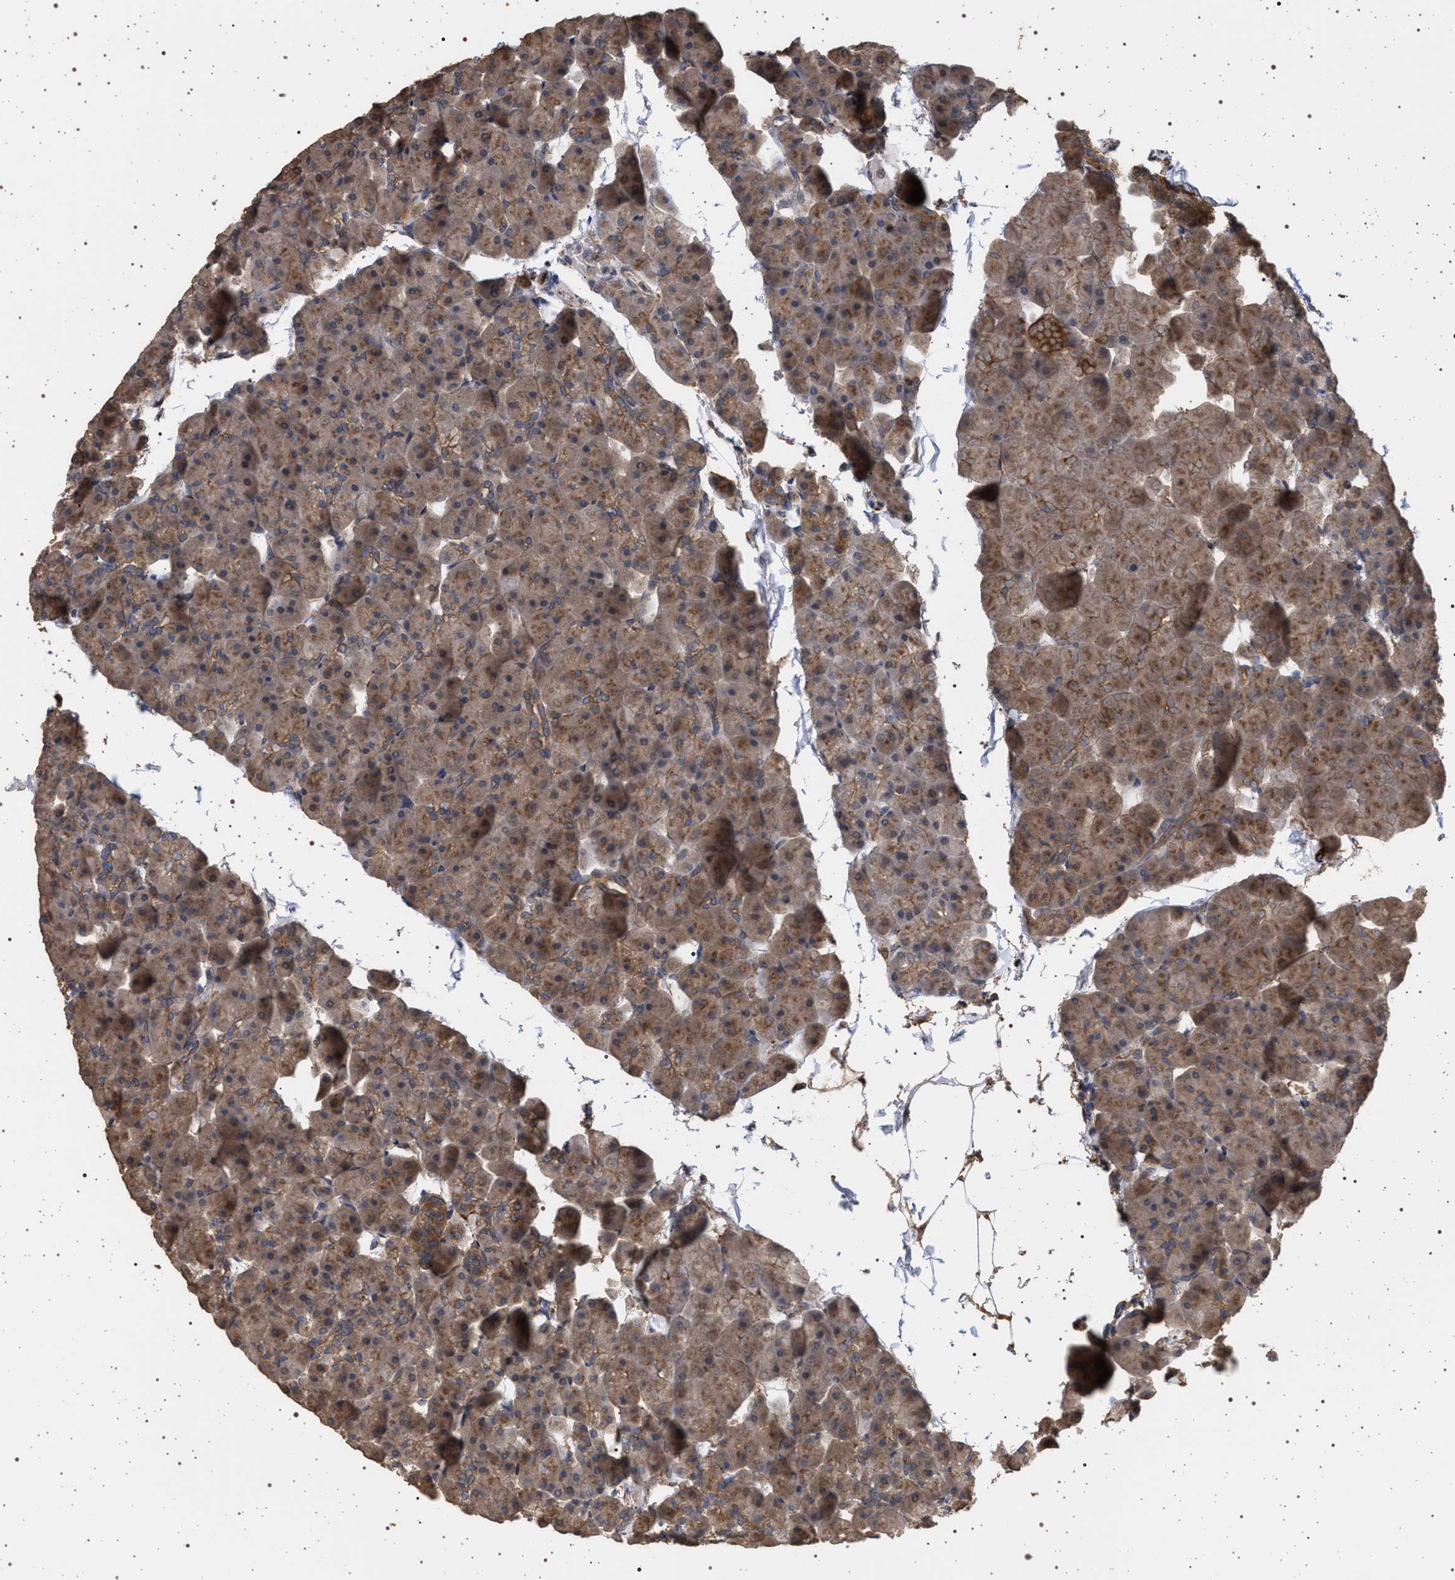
{"staining": {"intensity": "strong", "quantity": ">75%", "location": "cytoplasmic/membranous"}, "tissue": "pancreas", "cell_type": "Exocrine glandular cells", "image_type": "normal", "snomed": [{"axis": "morphology", "description": "Normal tissue, NOS"}, {"axis": "topography", "description": "Pancreas"}], "caption": "This micrograph reveals immunohistochemistry (IHC) staining of benign pancreas, with high strong cytoplasmic/membranous staining in about >75% of exocrine glandular cells.", "gene": "IFT20", "patient": {"sex": "male", "age": 35}}